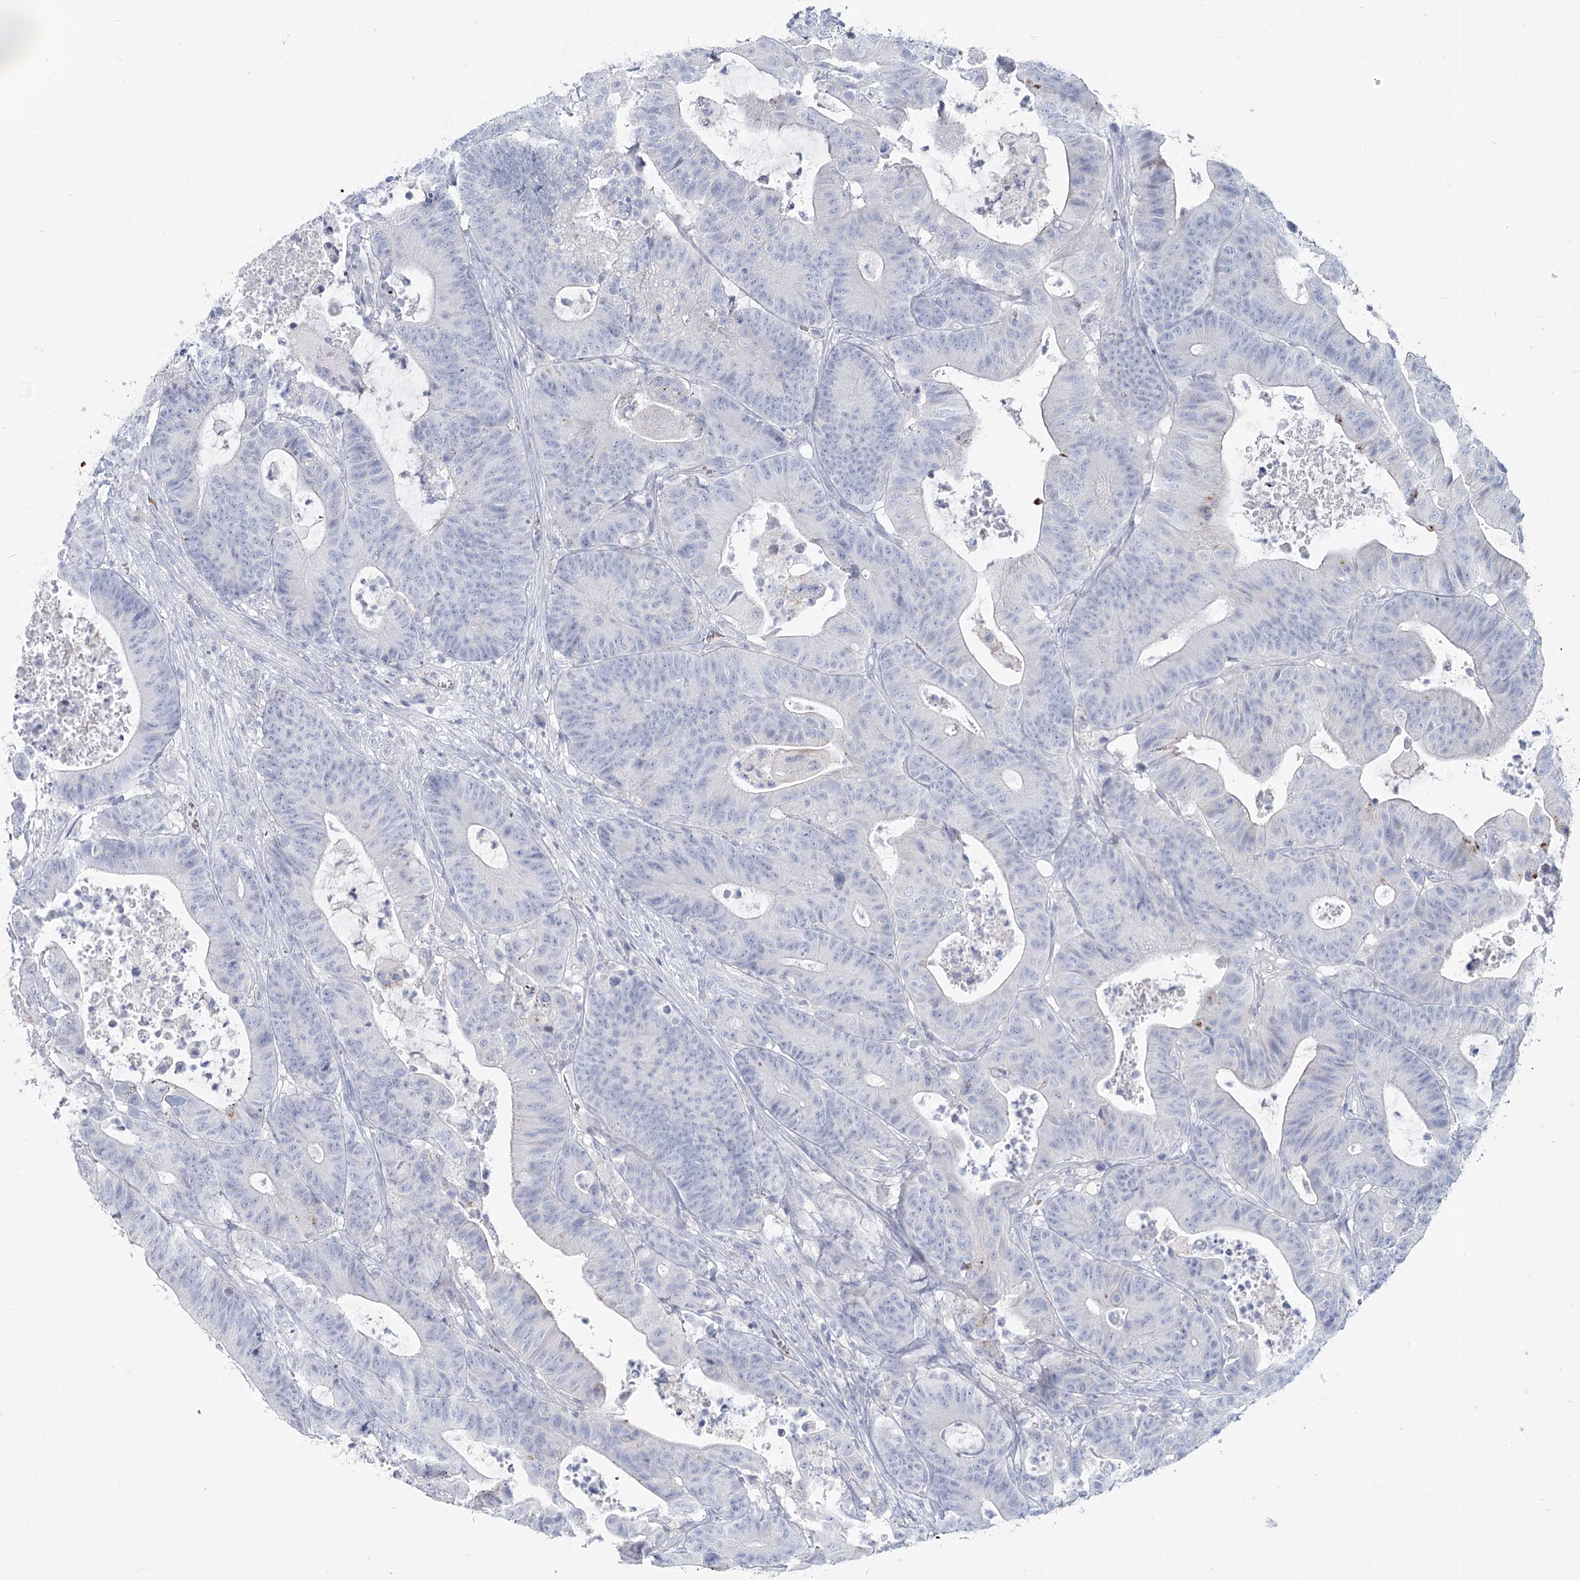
{"staining": {"intensity": "negative", "quantity": "none", "location": "none"}, "tissue": "colorectal cancer", "cell_type": "Tumor cells", "image_type": "cancer", "snomed": [{"axis": "morphology", "description": "Adenocarcinoma, NOS"}, {"axis": "topography", "description": "Colon"}], "caption": "High power microscopy image of an immunohistochemistry micrograph of adenocarcinoma (colorectal), revealing no significant staining in tumor cells.", "gene": "IFIT5", "patient": {"sex": "female", "age": 84}}